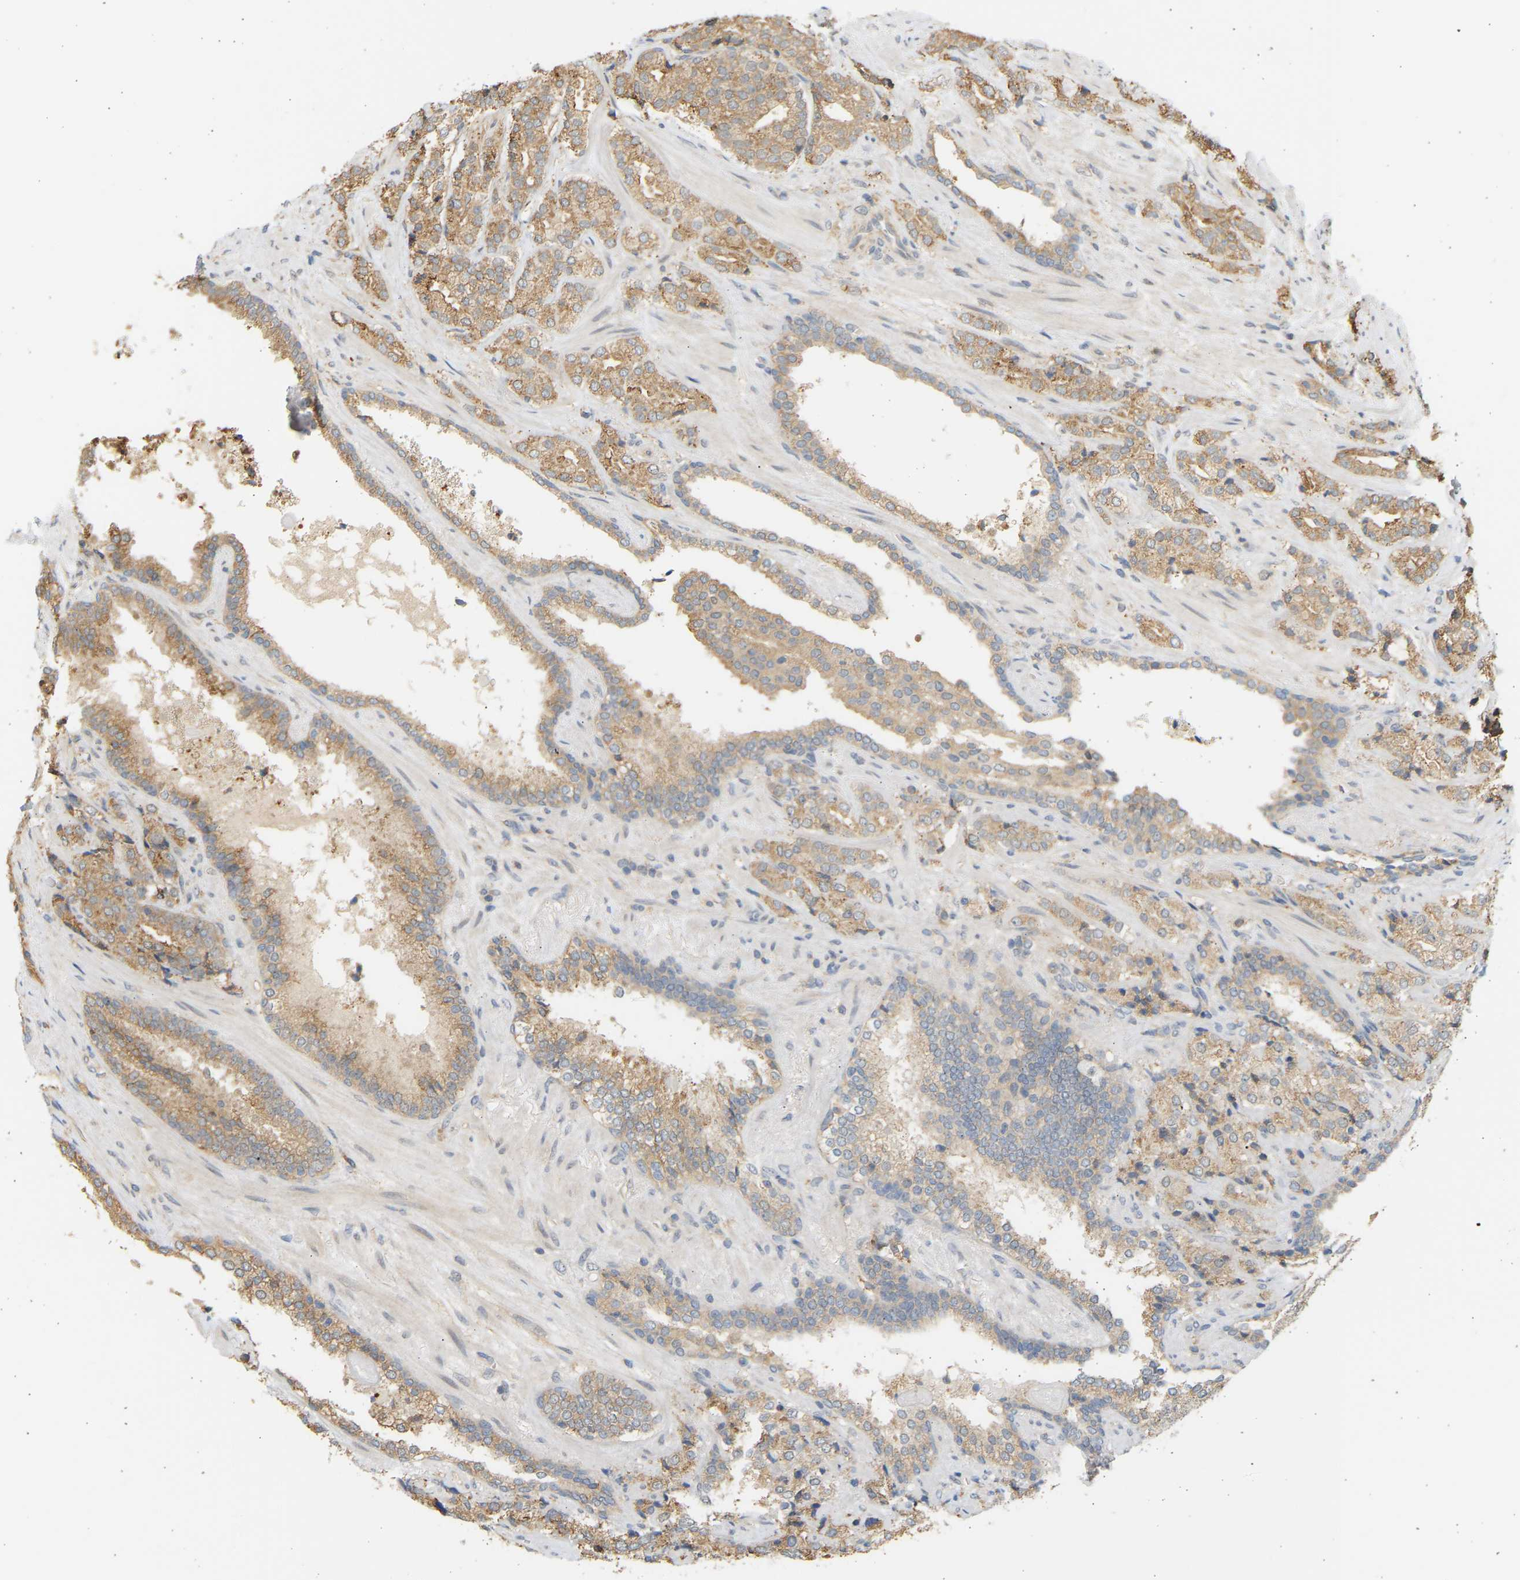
{"staining": {"intensity": "moderate", "quantity": ">75%", "location": "cytoplasmic/membranous"}, "tissue": "prostate cancer", "cell_type": "Tumor cells", "image_type": "cancer", "snomed": [{"axis": "morphology", "description": "Adenocarcinoma, High grade"}, {"axis": "topography", "description": "Prostate"}], "caption": "Protein analysis of prostate cancer tissue displays moderate cytoplasmic/membranous positivity in approximately >75% of tumor cells.", "gene": "B4GALT6", "patient": {"sex": "male", "age": 71}}